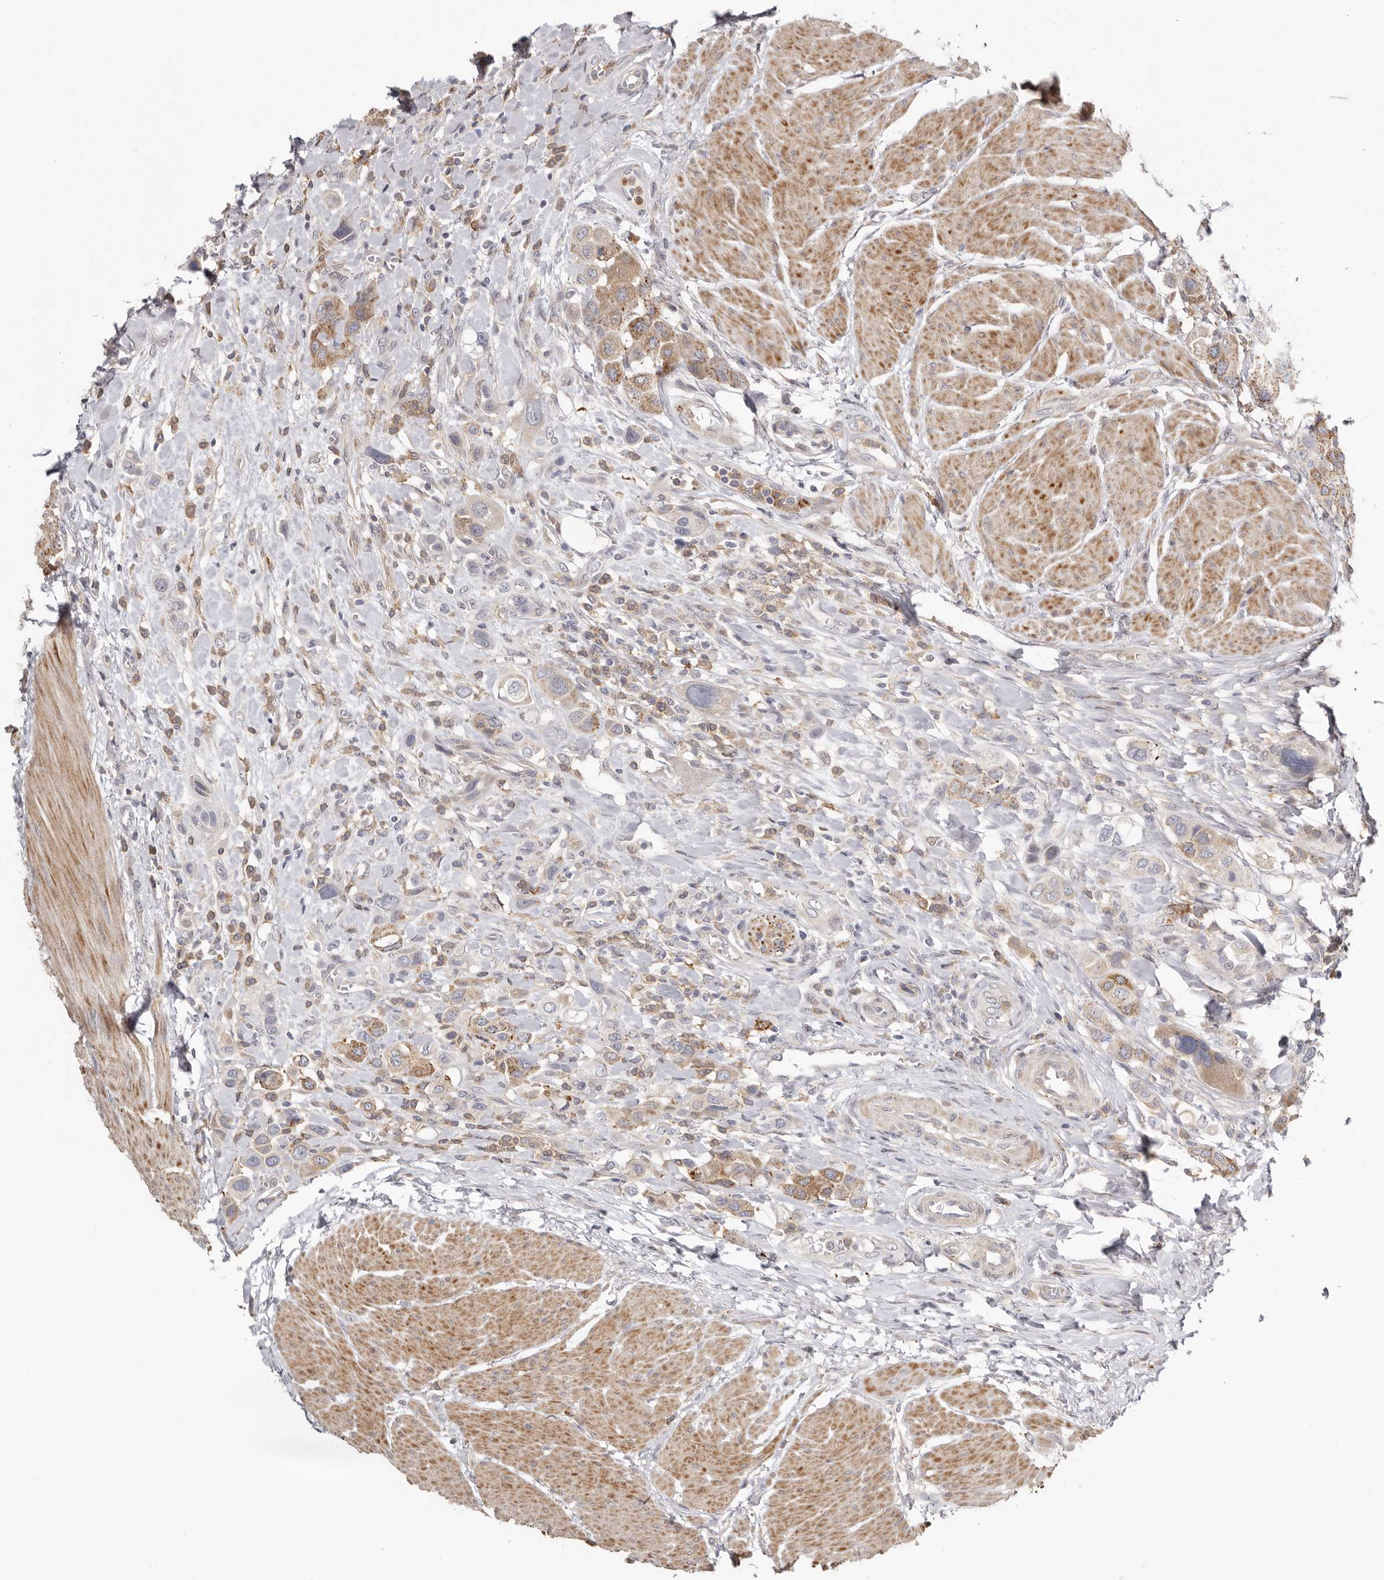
{"staining": {"intensity": "moderate", "quantity": ">75%", "location": "cytoplasmic/membranous"}, "tissue": "urothelial cancer", "cell_type": "Tumor cells", "image_type": "cancer", "snomed": [{"axis": "morphology", "description": "Urothelial carcinoma, High grade"}, {"axis": "topography", "description": "Urinary bladder"}], "caption": "IHC photomicrograph of human high-grade urothelial carcinoma stained for a protein (brown), which displays medium levels of moderate cytoplasmic/membranous positivity in about >75% of tumor cells.", "gene": "MSRB2", "patient": {"sex": "male", "age": 50}}